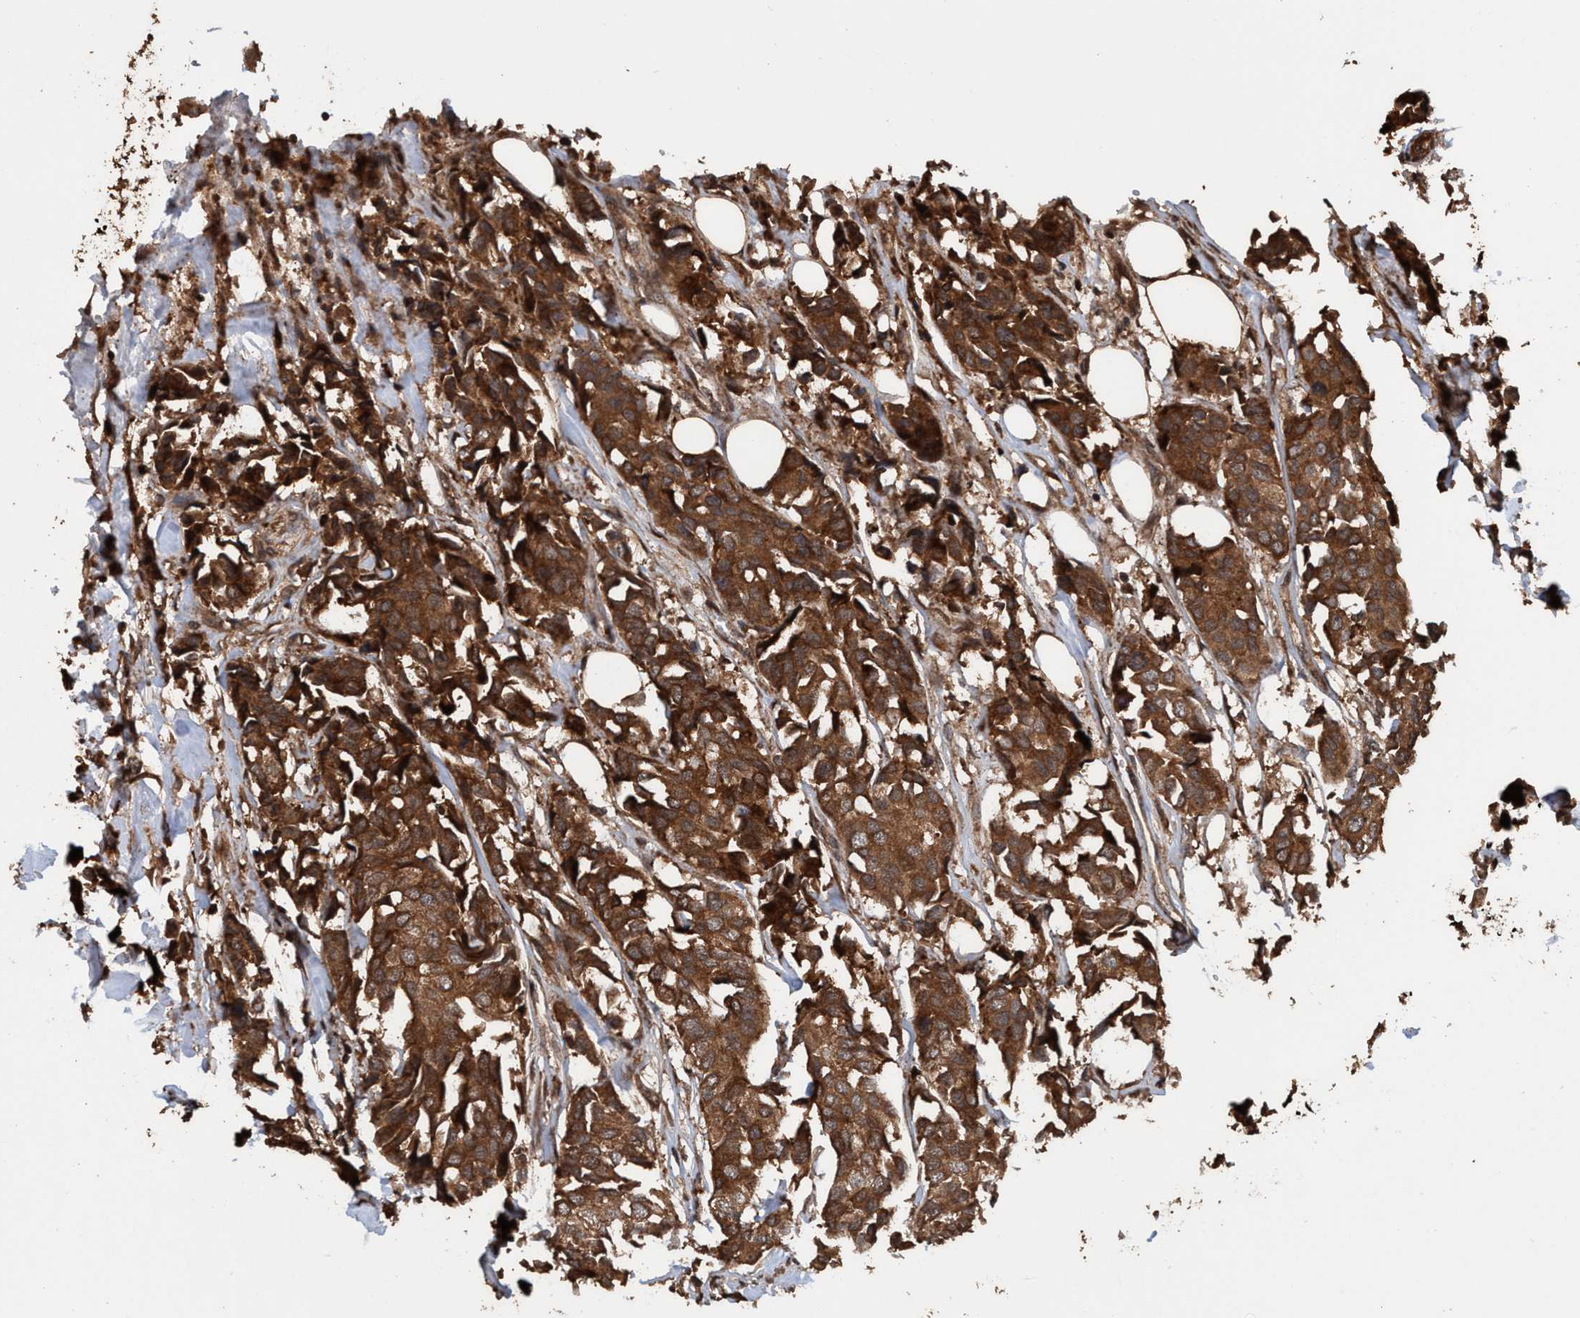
{"staining": {"intensity": "strong", "quantity": ">75%", "location": "cytoplasmic/membranous"}, "tissue": "breast cancer", "cell_type": "Tumor cells", "image_type": "cancer", "snomed": [{"axis": "morphology", "description": "Duct carcinoma"}, {"axis": "topography", "description": "Breast"}], "caption": "Tumor cells display high levels of strong cytoplasmic/membranous positivity in about >75% of cells in human breast infiltrating ductal carcinoma.", "gene": "TRPC7", "patient": {"sex": "female", "age": 80}}